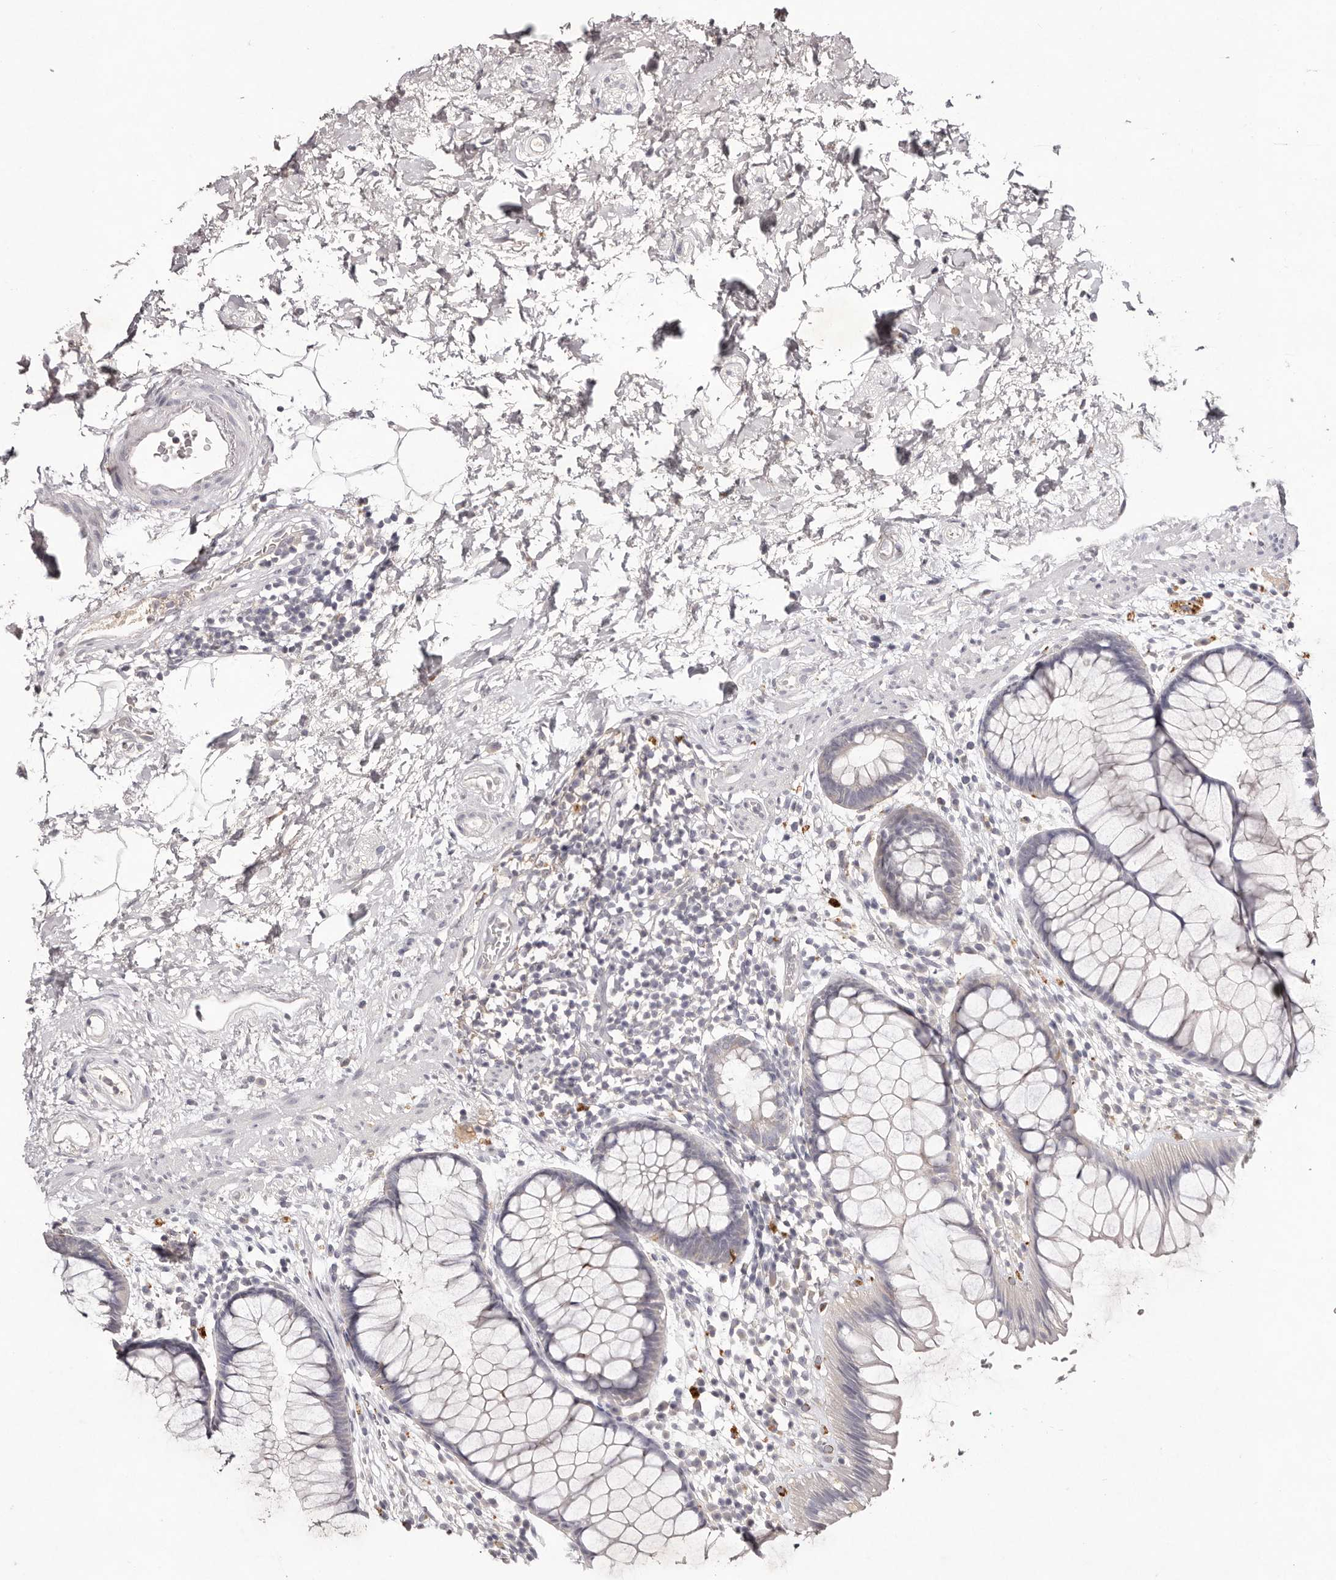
{"staining": {"intensity": "negative", "quantity": "none", "location": "none"}, "tissue": "rectum", "cell_type": "Glandular cells", "image_type": "normal", "snomed": [{"axis": "morphology", "description": "Normal tissue, NOS"}, {"axis": "topography", "description": "Rectum"}], "caption": "This is an immunohistochemistry photomicrograph of unremarkable human rectum. There is no staining in glandular cells.", "gene": "SCUBE2", "patient": {"sex": "male", "age": 51}}